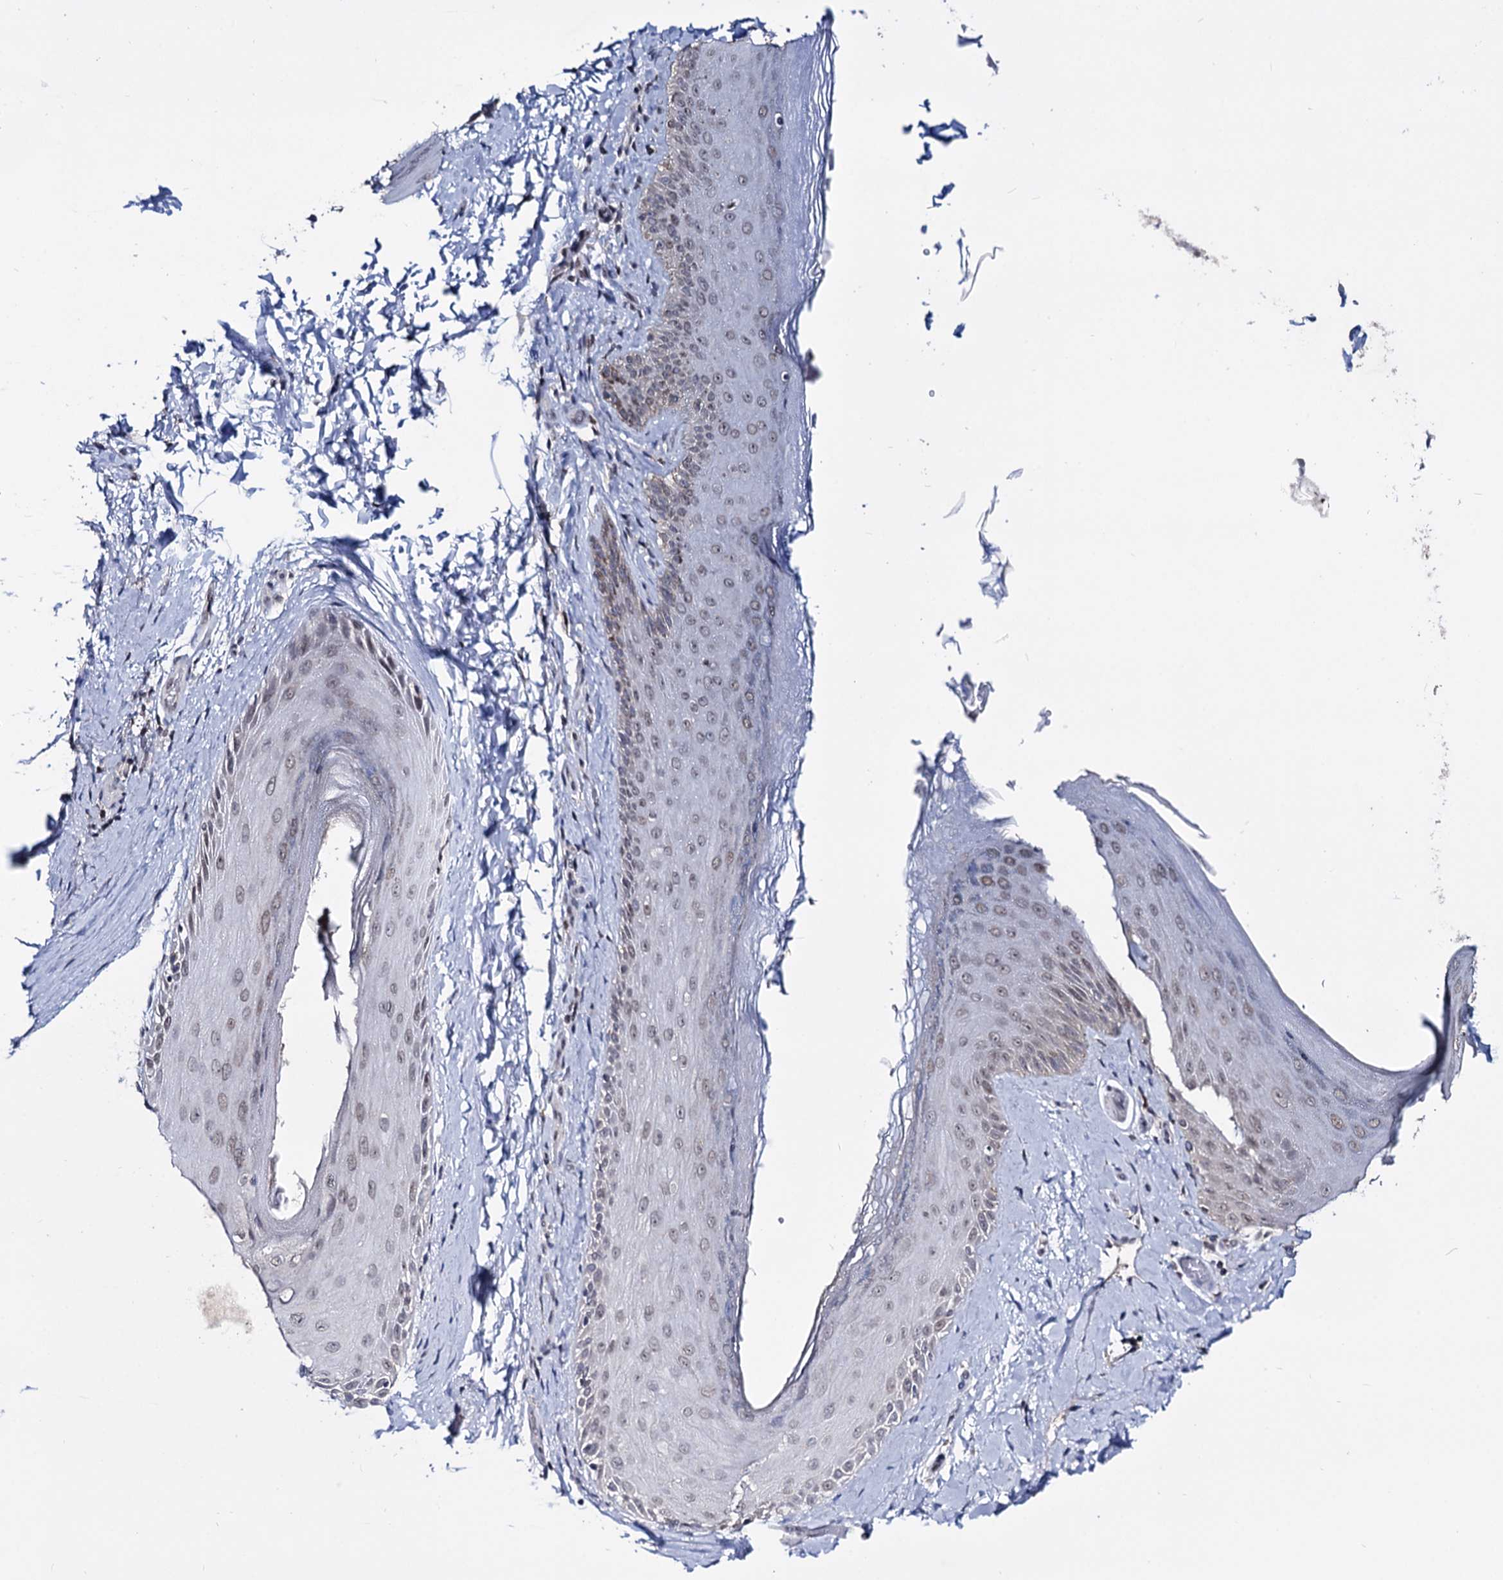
{"staining": {"intensity": "weak", "quantity": "25%-75%", "location": "nuclear"}, "tissue": "skin", "cell_type": "Epidermal cells", "image_type": "normal", "snomed": [{"axis": "morphology", "description": "Normal tissue, NOS"}, {"axis": "topography", "description": "Anal"}], "caption": "Protein analysis of benign skin demonstrates weak nuclear expression in about 25%-75% of epidermal cells.", "gene": "SMCHD1", "patient": {"sex": "male", "age": 44}}